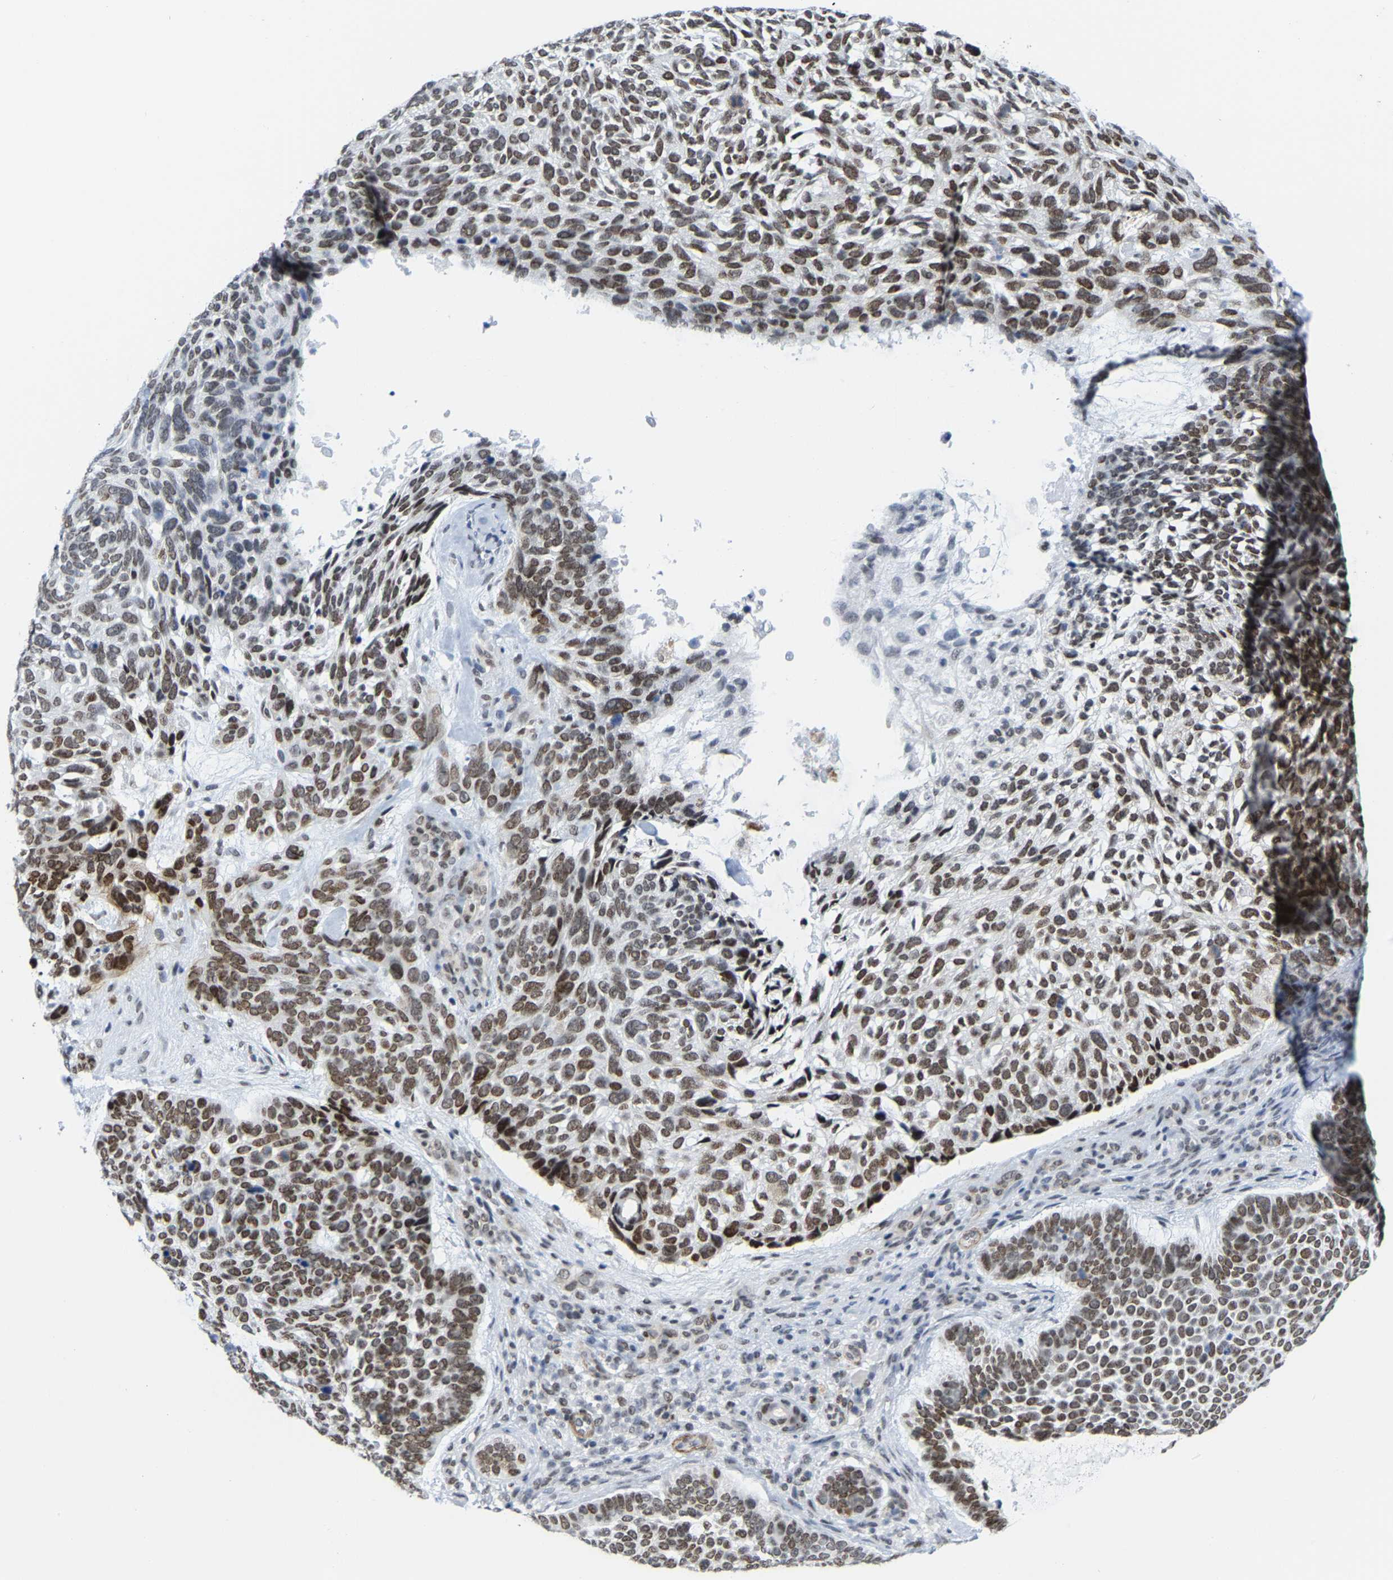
{"staining": {"intensity": "moderate", "quantity": ">75%", "location": "nuclear"}, "tissue": "skin cancer", "cell_type": "Tumor cells", "image_type": "cancer", "snomed": [{"axis": "morphology", "description": "Basal cell carcinoma"}, {"axis": "topography", "description": "Skin"}, {"axis": "topography", "description": "Skin of head"}], "caption": "Skin basal cell carcinoma stained for a protein (brown) demonstrates moderate nuclear positive staining in approximately >75% of tumor cells.", "gene": "FAM180A", "patient": {"sex": "female", "age": 85}}